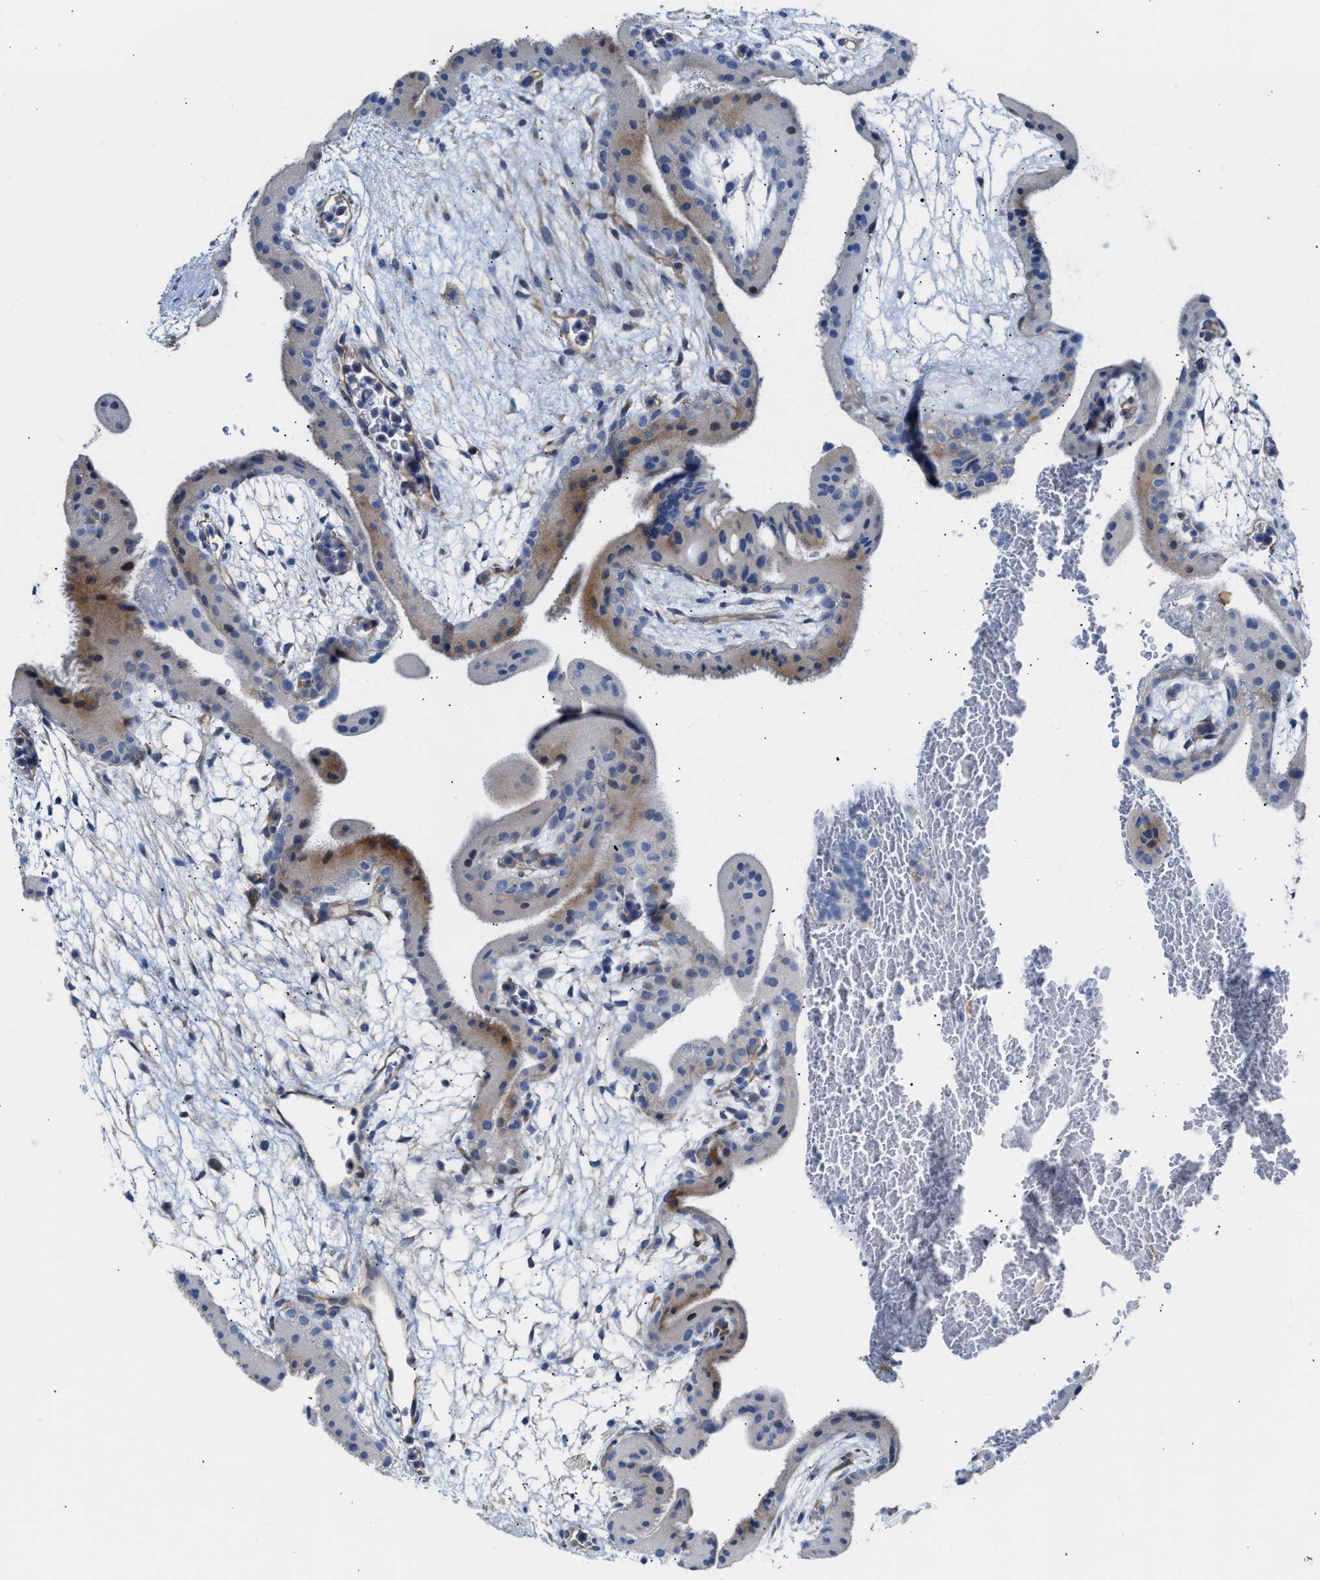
{"staining": {"intensity": "negative", "quantity": "none", "location": "none"}, "tissue": "placenta", "cell_type": "Decidual cells", "image_type": "normal", "snomed": [{"axis": "morphology", "description": "Normal tissue, NOS"}, {"axis": "topography", "description": "Placenta"}], "caption": "Placenta was stained to show a protein in brown. There is no significant positivity in decidual cells. (Stains: DAB (3,3'-diaminobenzidine) immunohistochemistry with hematoxylin counter stain, Microscopy: brightfield microscopy at high magnification).", "gene": "FHL1", "patient": {"sex": "female", "age": 19}}